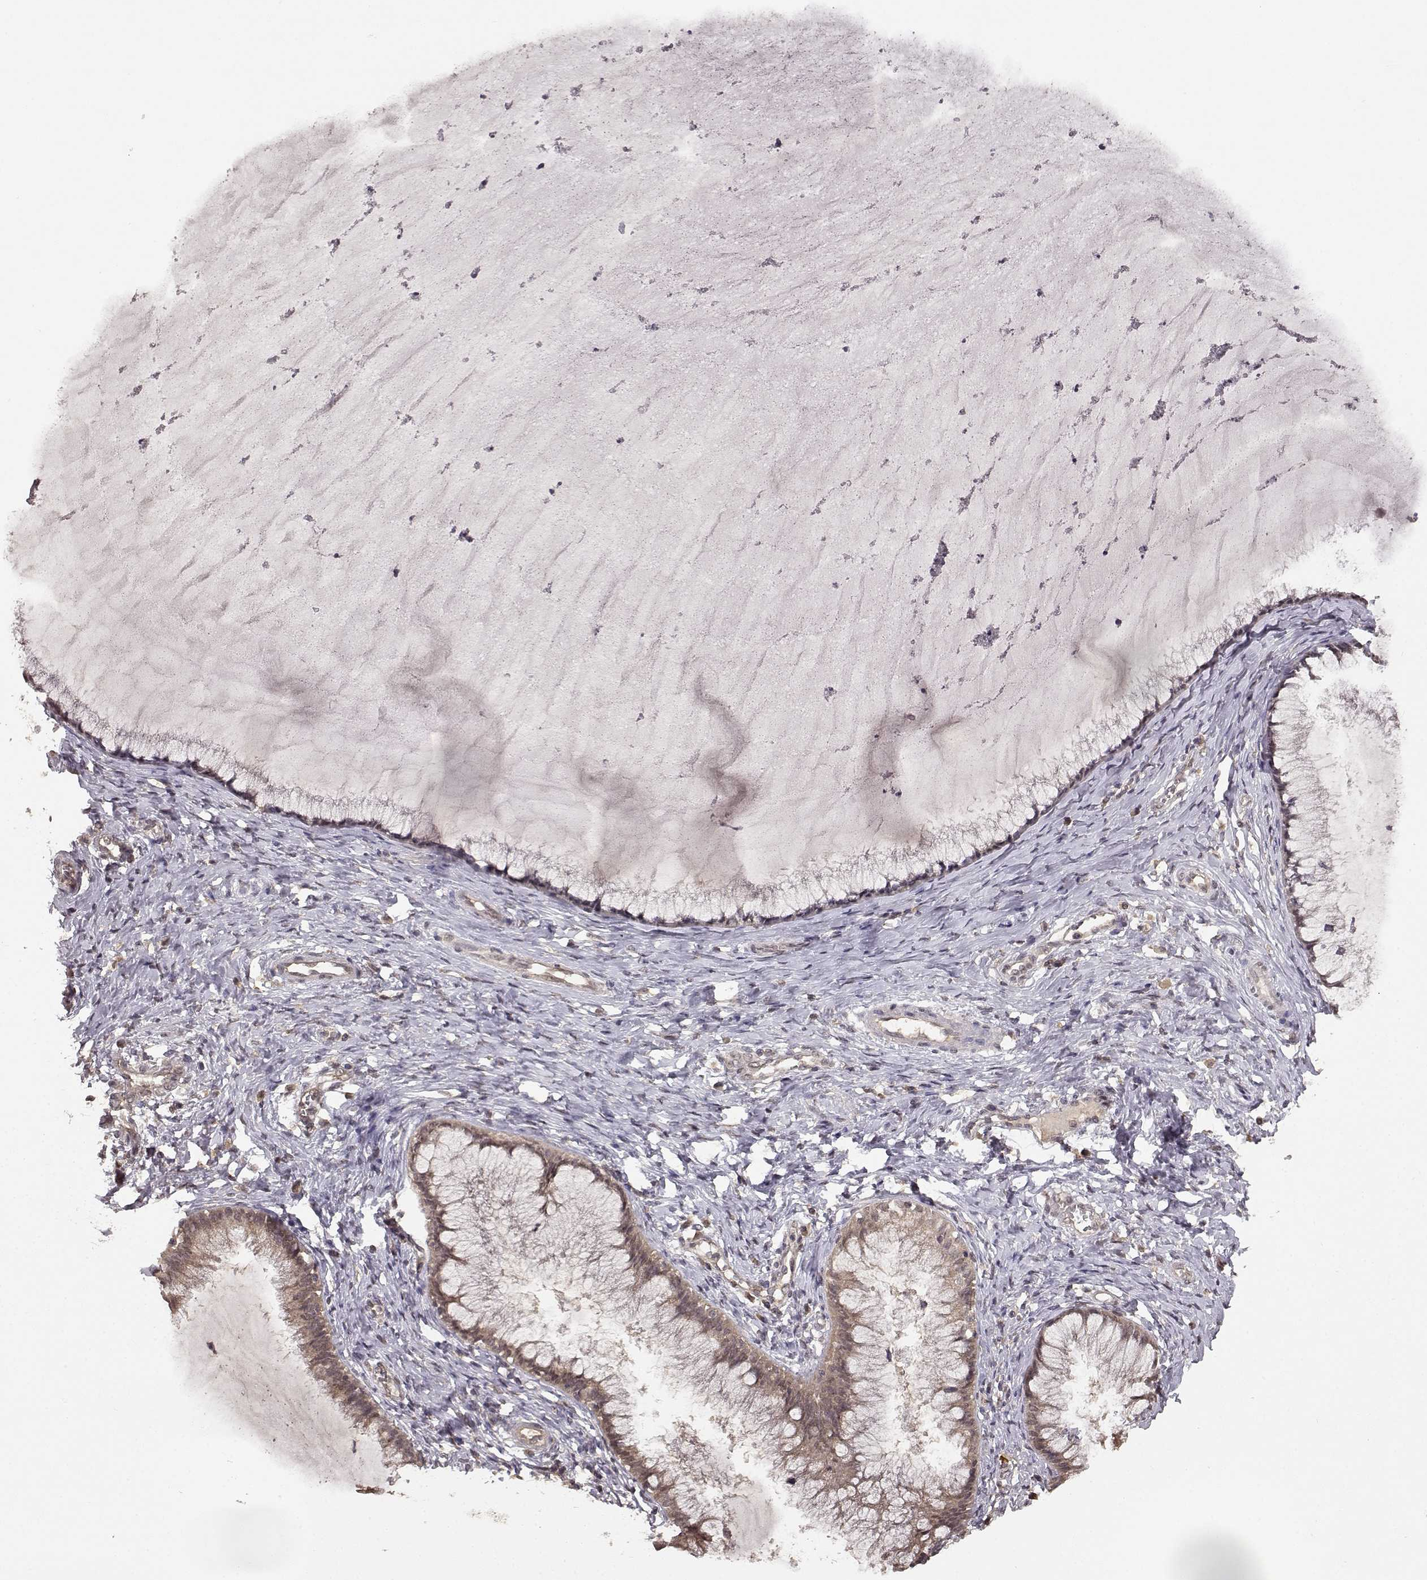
{"staining": {"intensity": "negative", "quantity": "none", "location": "none"}, "tissue": "cervical cancer", "cell_type": "Tumor cells", "image_type": "cancer", "snomed": [{"axis": "morphology", "description": "Squamous cell carcinoma, NOS"}, {"axis": "topography", "description": "Cervix"}], "caption": "This is an immunohistochemistry (IHC) photomicrograph of human squamous cell carcinoma (cervical). There is no staining in tumor cells.", "gene": "NTRK2", "patient": {"sex": "female", "age": 36}}